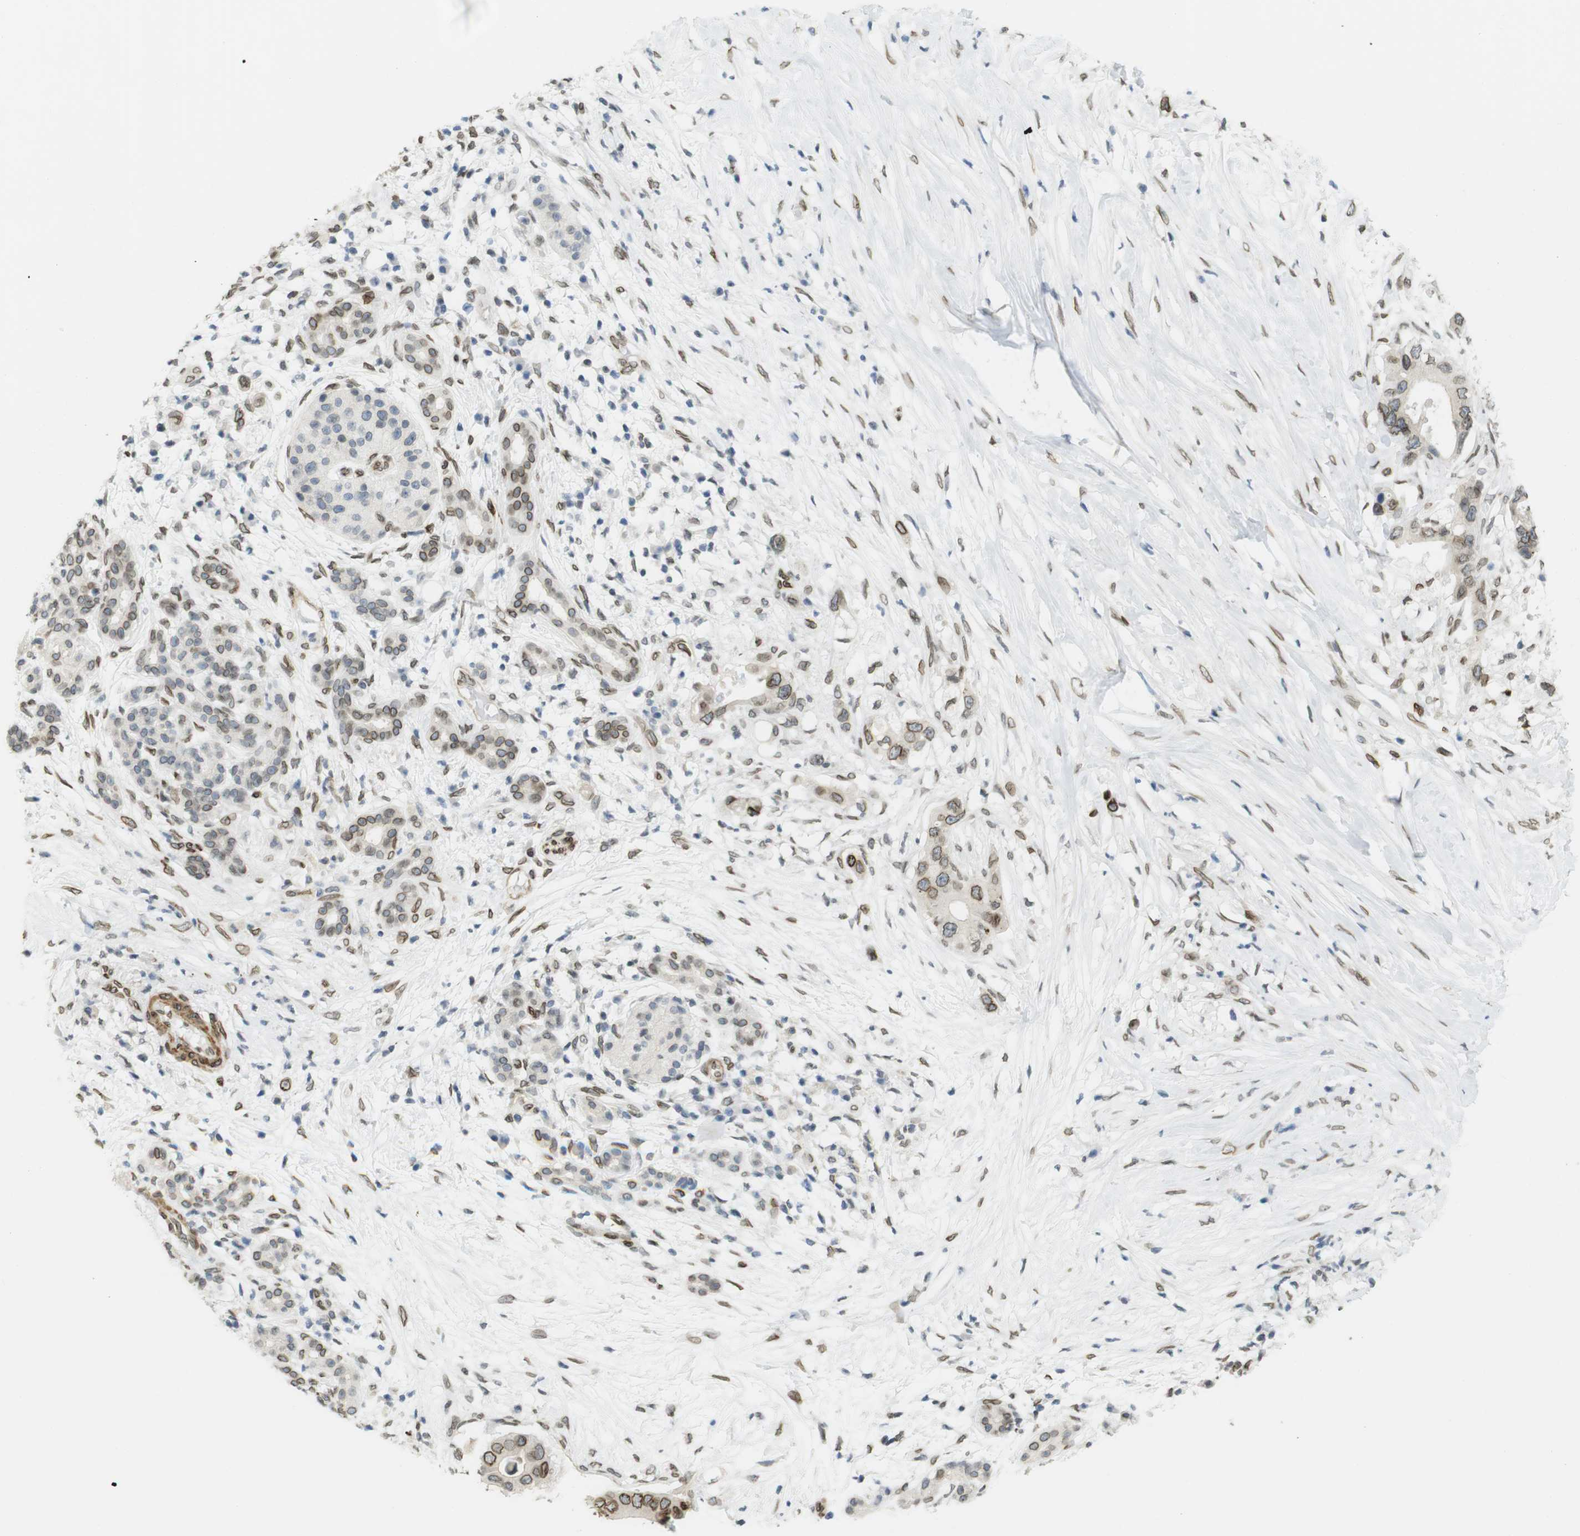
{"staining": {"intensity": "moderate", "quantity": ">75%", "location": "cytoplasmic/membranous,nuclear"}, "tissue": "pancreatic cancer", "cell_type": "Tumor cells", "image_type": "cancer", "snomed": [{"axis": "morphology", "description": "Adenocarcinoma, NOS"}, {"axis": "topography", "description": "Pancreas"}], "caption": "Adenocarcinoma (pancreatic) stained for a protein exhibits moderate cytoplasmic/membranous and nuclear positivity in tumor cells.", "gene": "ARL6IP6", "patient": {"sex": "male", "age": 77}}